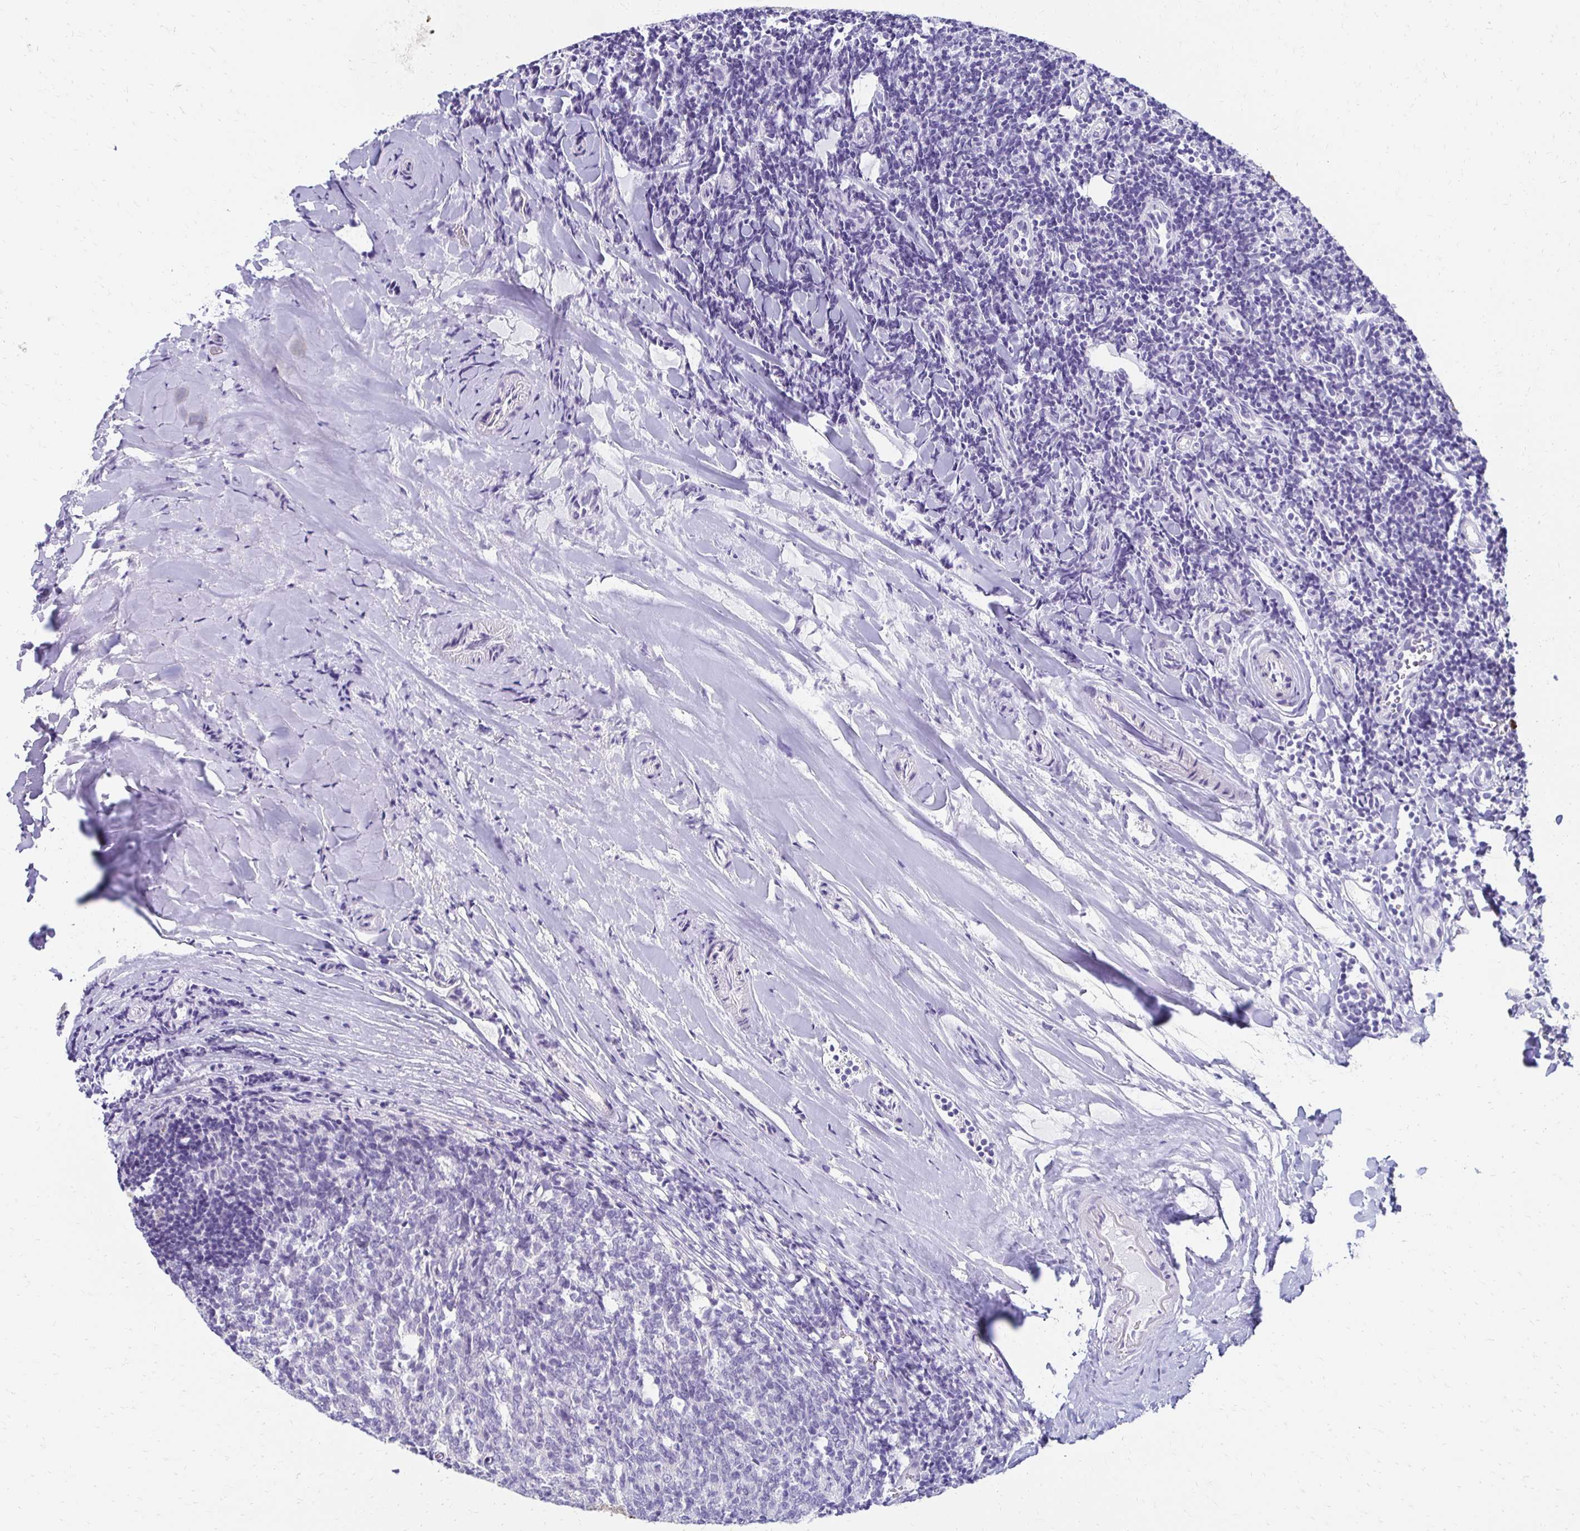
{"staining": {"intensity": "negative", "quantity": "none", "location": "none"}, "tissue": "tonsil", "cell_type": "Germinal center cells", "image_type": "normal", "snomed": [{"axis": "morphology", "description": "Normal tissue, NOS"}, {"axis": "topography", "description": "Tonsil"}], "caption": "DAB (3,3'-diaminobenzidine) immunohistochemical staining of benign human tonsil displays no significant positivity in germinal center cells.", "gene": "C1QTNF2", "patient": {"sex": "female", "age": 10}}